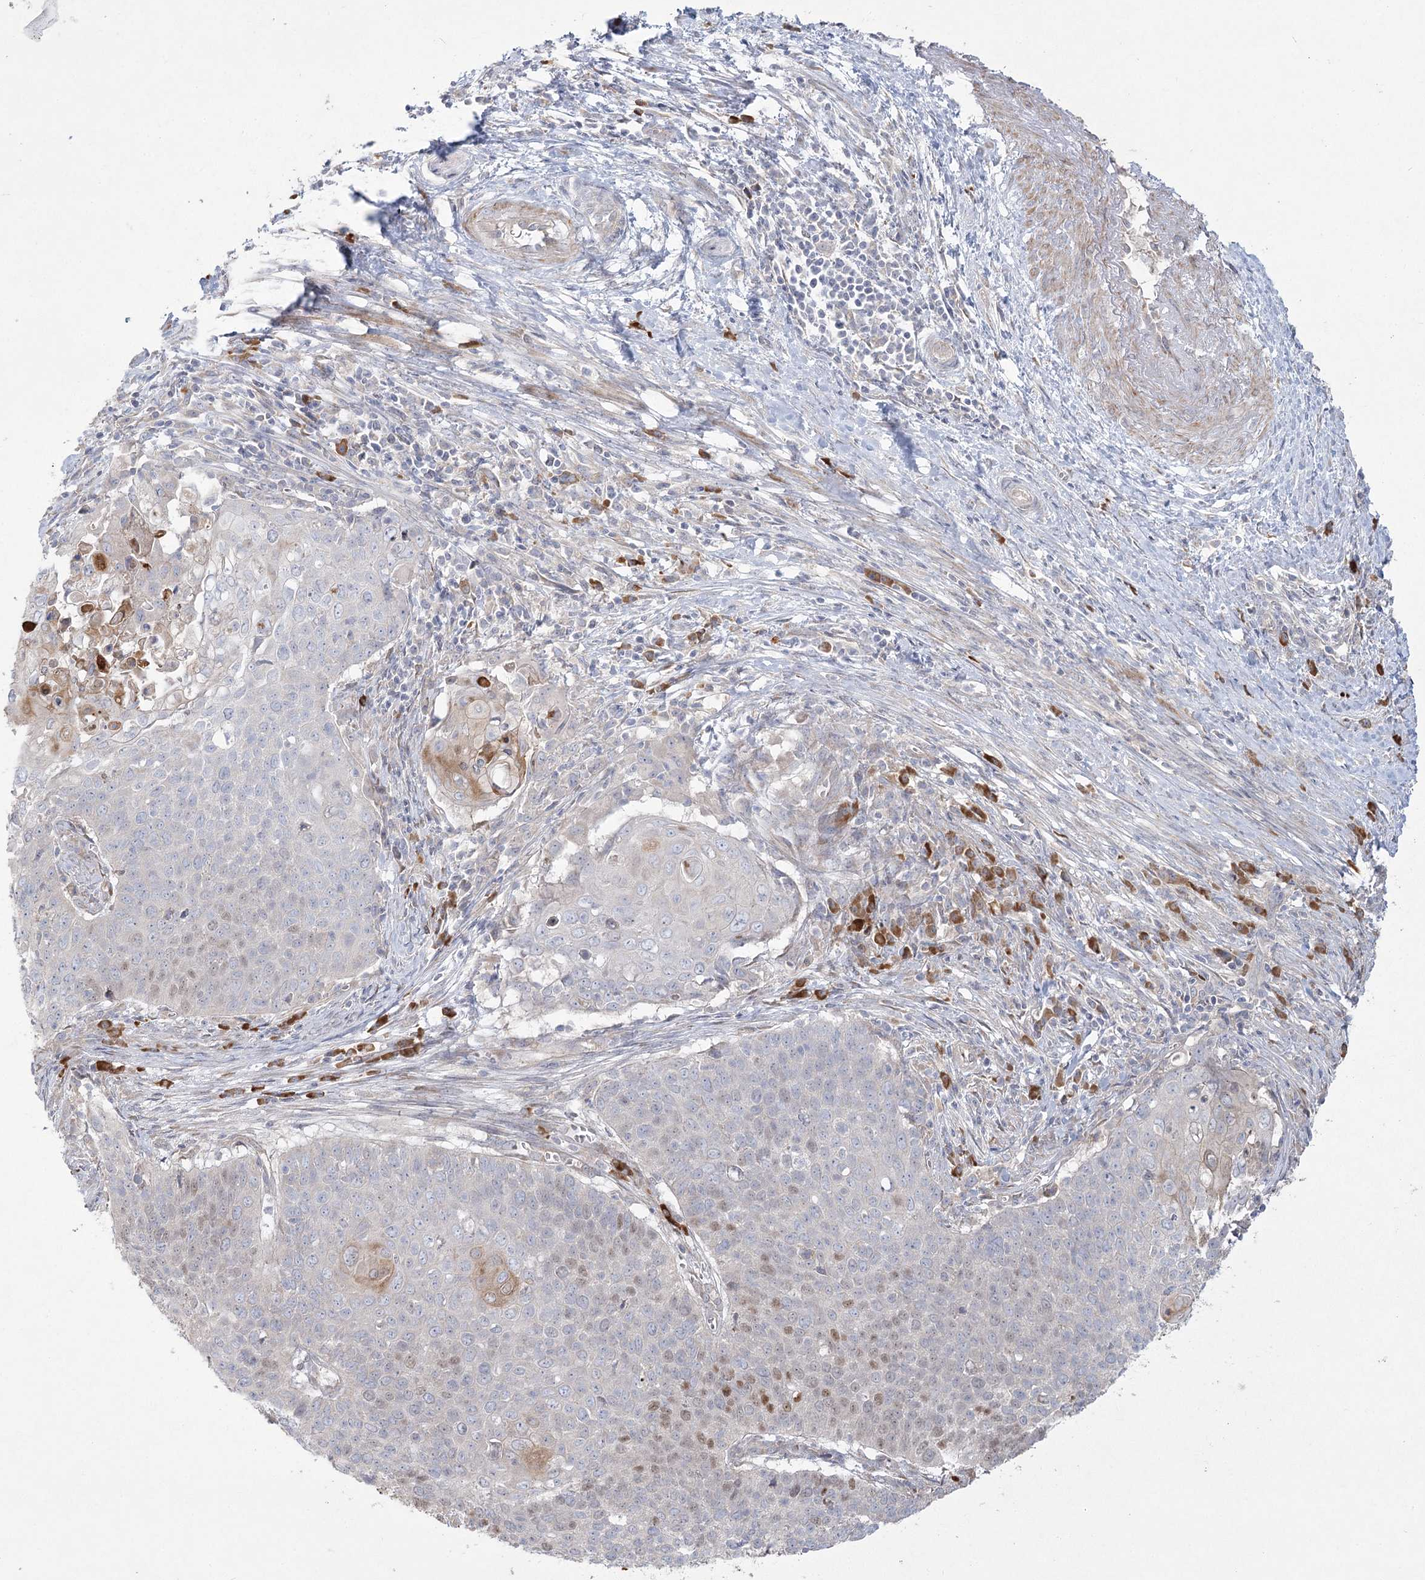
{"staining": {"intensity": "moderate", "quantity": "<25%", "location": "nuclear"}, "tissue": "cervical cancer", "cell_type": "Tumor cells", "image_type": "cancer", "snomed": [{"axis": "morphology", "description": "Squamous cell carcinoma, NOS"}, {"axis": "topography", "description": "Cervix"}], "caption": "Cervical cancer was stained to show a protein in brown. There is low levels of moderate nuclear positivity in approximately <25% of tumor cells. Immunohistochemistry (ihc) stains the protein in brown and the nuclei are stained blue.", "gene": "CAMTA1", "patient": {"sex": "female", "age": 39}}